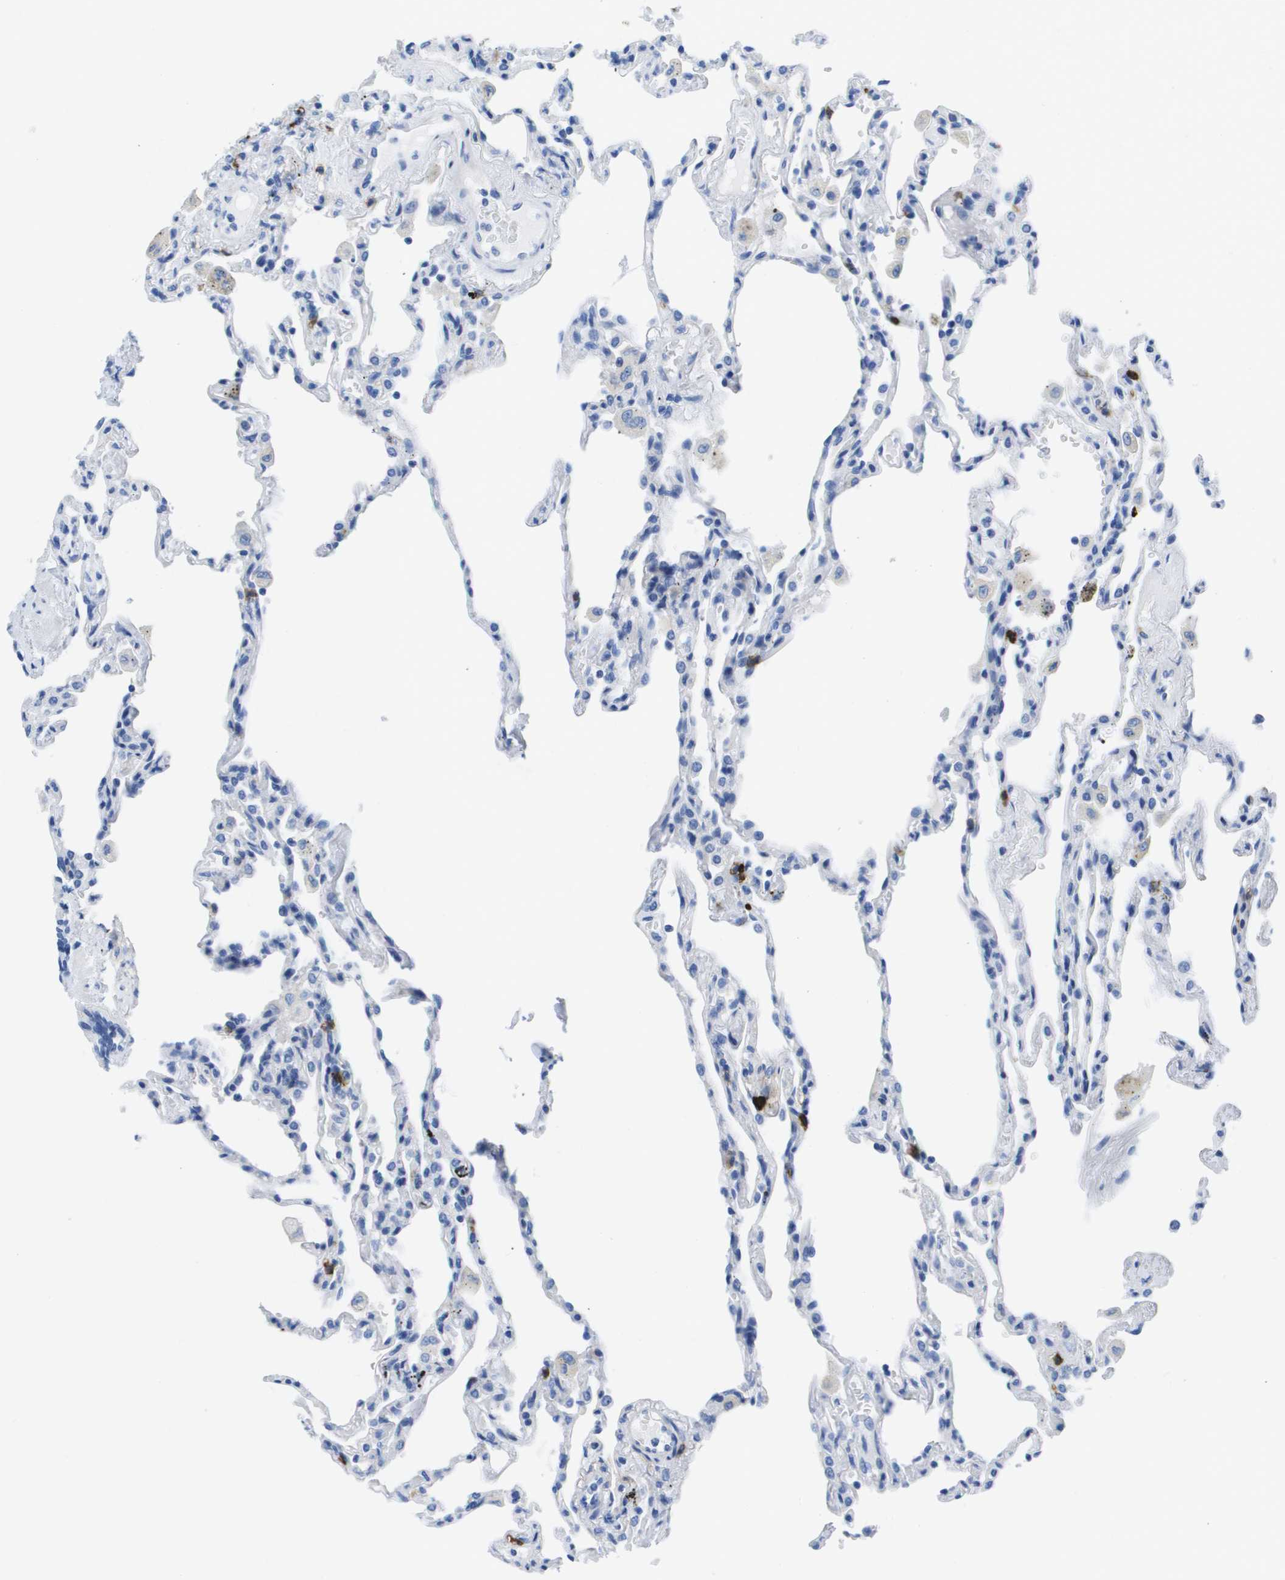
{"staining": {"intensity": "negative", "quantity": "none", "location": "none"}, "tissue": "lung", "cell_type": "Alveolar cells", "image_type": "normal", "snomed": [{"axis": "morphology", "description": "Normal tissue, NOS"}, {"axis": "topography", "description": "Lung"}], "caption": "Benign lung was stained to show a protein in brown. There is no significant positivity in alveolar cells. The staining is performed using DAB (3,3'-diaminobenzidine) brown chromogen with nuclei counter-stained in using hematoxylin.", "gene": "MS4A1", "patient": {"sex": "male", "age": 59}}